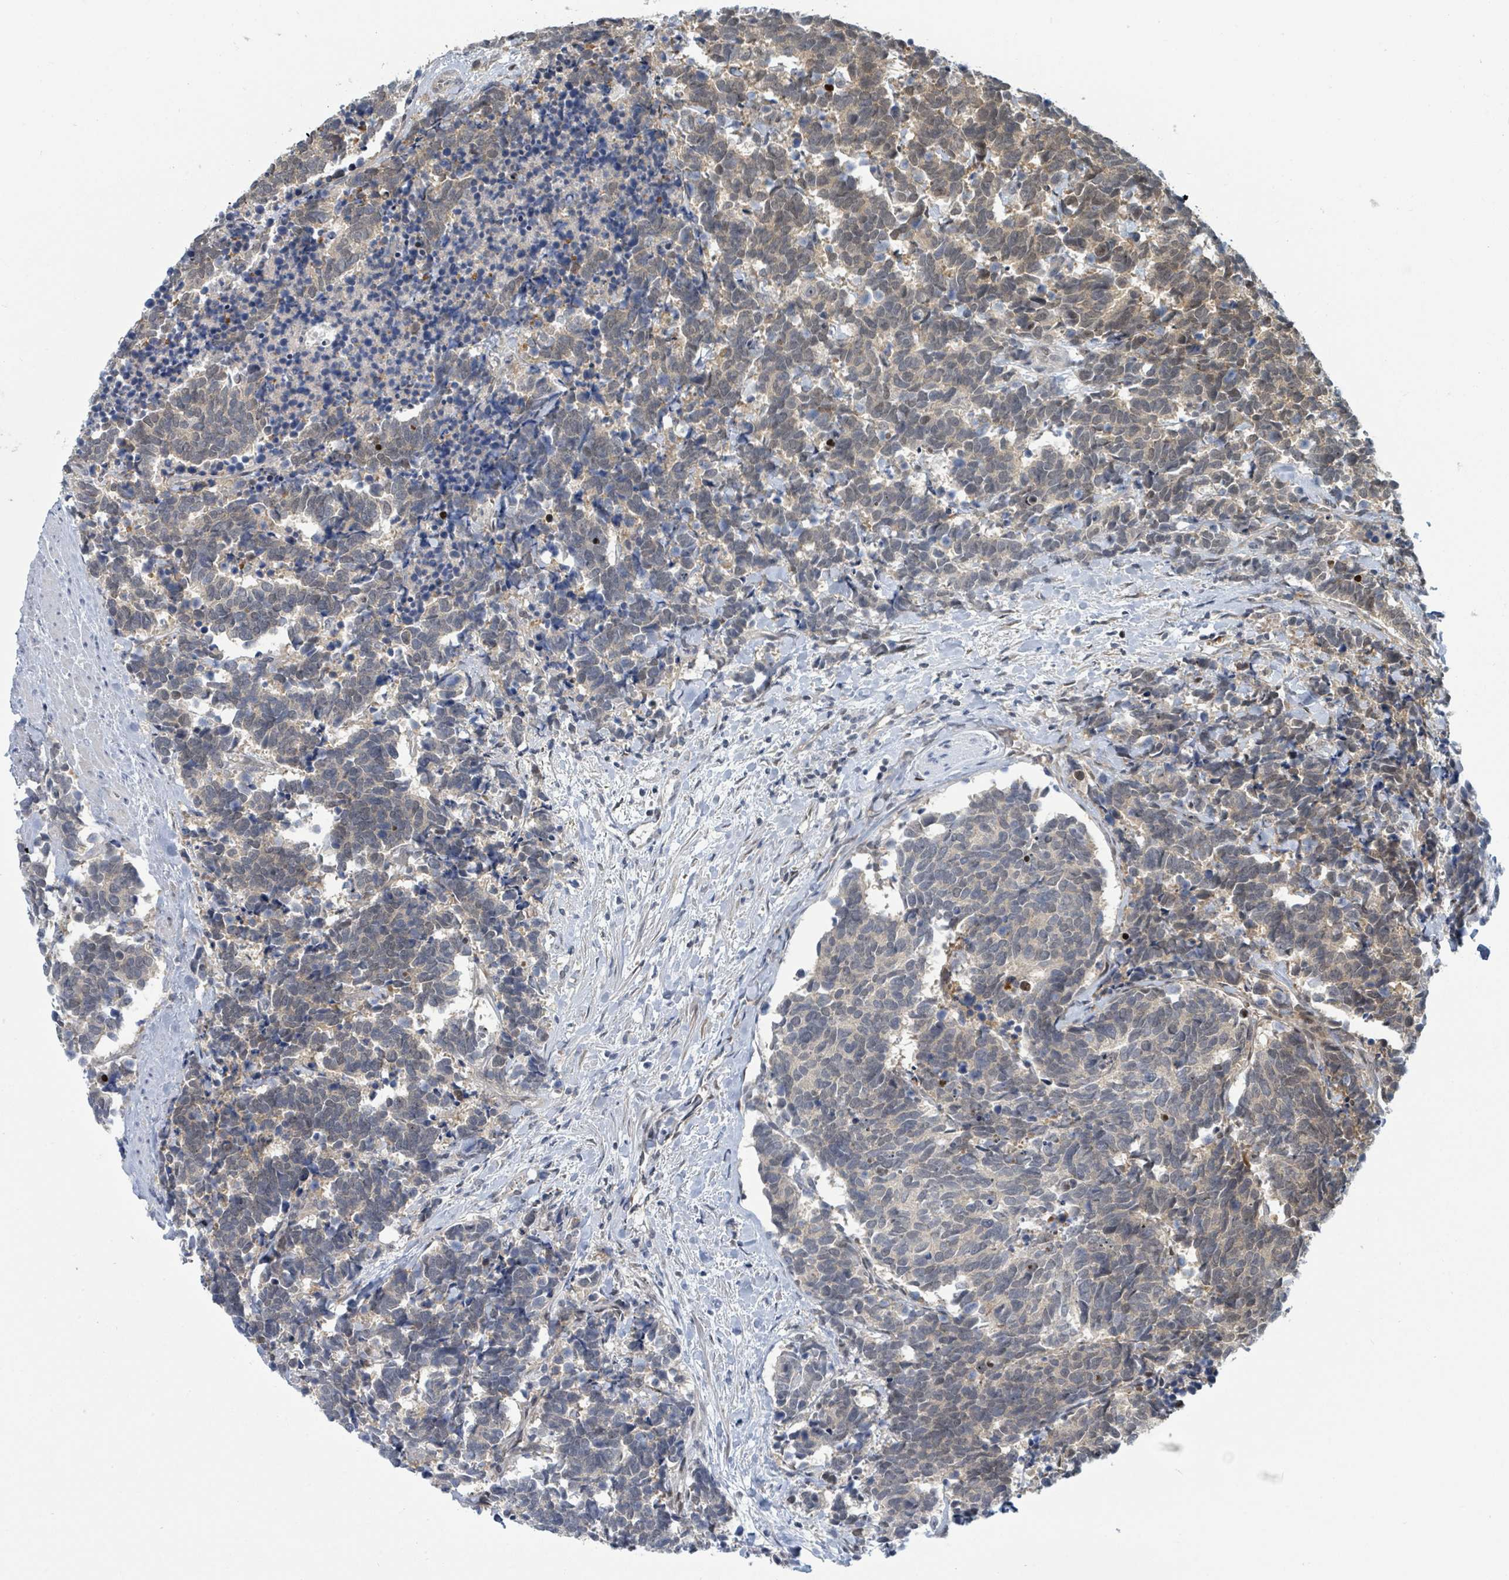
{"staining": {"intensity": "weak", "quantity": "25%-75%", "location": "cytoplasmic/membranous"}, "tissue": "carcinoid", "cell_type": "Tumor cells", "image_type": "cancer", "snomed": [{"axis": "morphology", "description": "Carcinoma, NOS"}, {"axis": "morphology", "description": "Carcinoid, malignant, NOS"}, {"axis": "topography", "description": "Prostate"}], "caption": "Weak cytoplasmic/membranous protein expression is seen in about 25%-75% of tumor cells in carcinoid.", "gene": "SUMO4", "patient": {"sex": "male", "age": 57}}